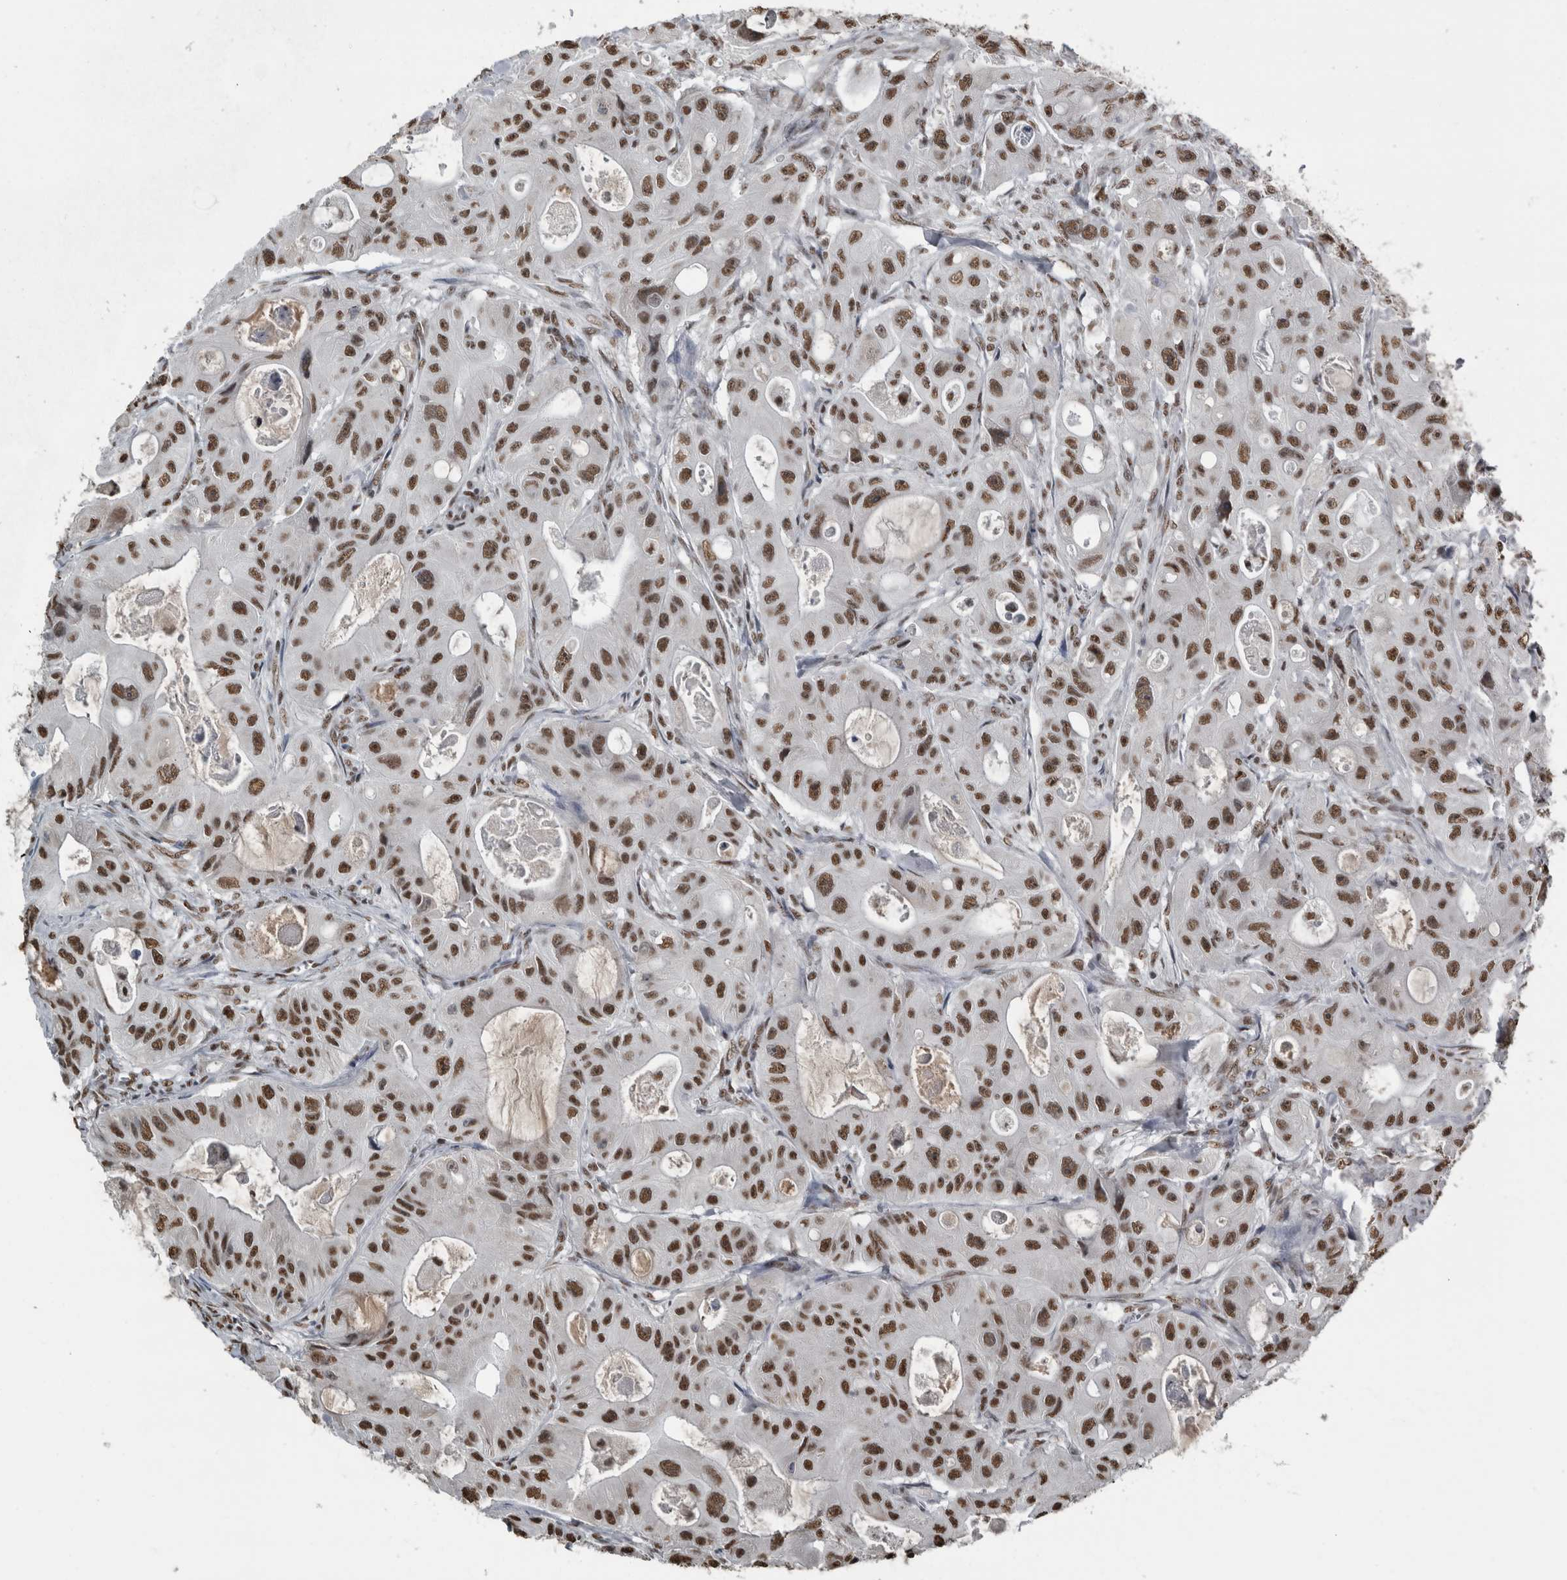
{"staining": {"intensity": "strong", "quantity": ">75%", "location": "nuclear"}, "tissue": "colorectal cancer", "cell_type": "Tumor cells", "image_type": "cancer", "snomed": [{"axis": "morphology", "description": "Adenocarcinoma, NOS"}, {"axis": "topography", "description": "Colon"}], "caption": "Strong nuclear protein expression is appreciated in about >75% of tumor cells in colorectal cancer. The staining was performed using DAB to visualize the protein expression in brown, while the nuclei were stained in blue with hematoxylin (Magnification: 20x).", "gene": "TGS1", "patient": {"sex": "female", "age": 46}}